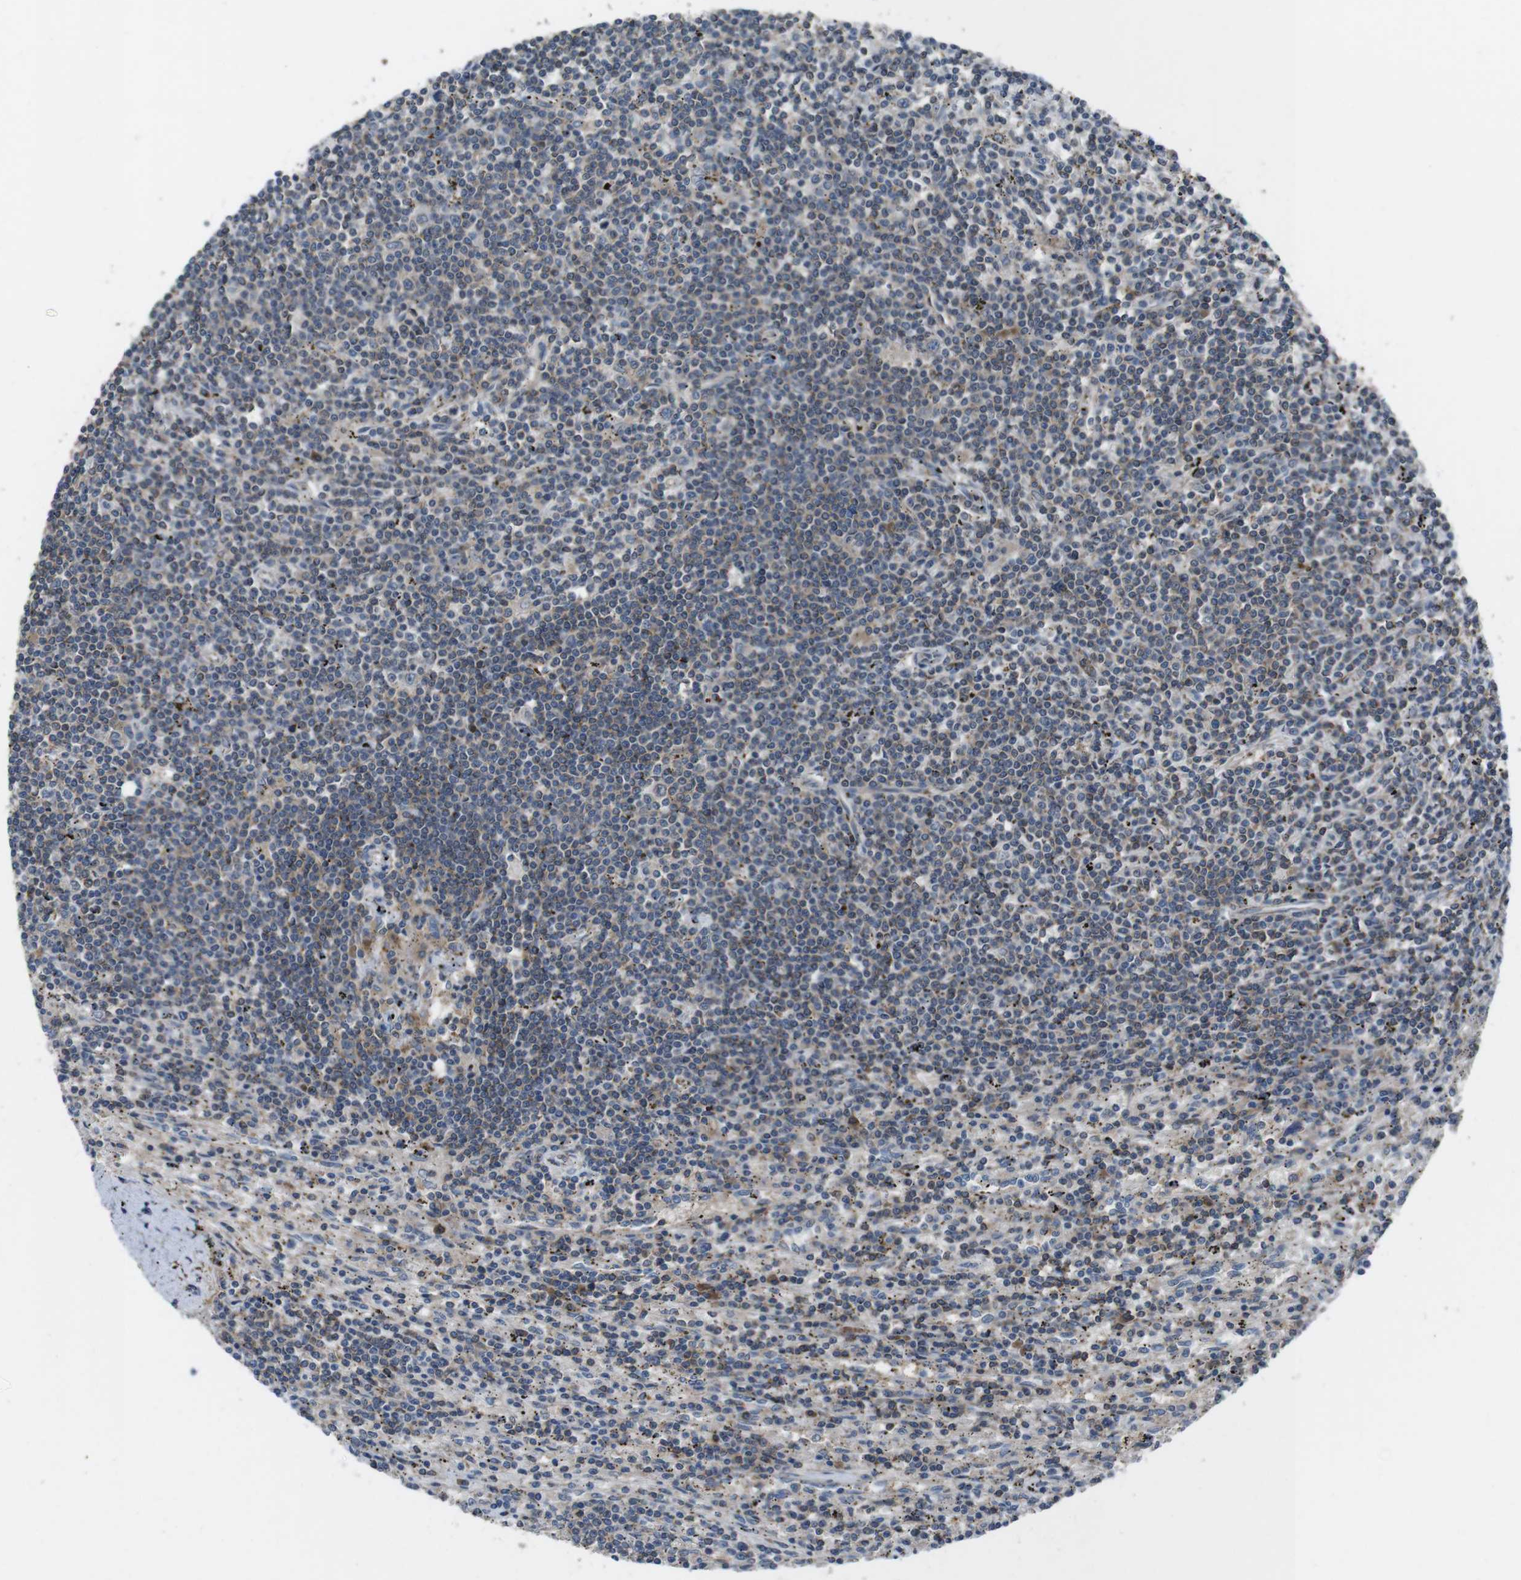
{"staining": {"intensity": "moderate", "quantity": "<25%", "location": "cytoplasmic/membranous"}, "tissue": "lymphoma", "cell_type": "Tumor cells", "image_type": "cancer", "snomed": [{"axis": "morphology", "description": "Malignant lymphoma, non-Hodgkin's type, Low grade"}, {"axis": "topography", "description": "Spleen"}], "caption": "A brown stain labels moderate cytoplasmic/membranous positivity of a protein in lymphoma tumor cells. The protein of interest is stained brown, and the nuclei are stained in blue (DAB (3,3'-diaminobenzidine) IHC with brightfield microscopy, high magnification).", "gene": "SLC22A23", "patient": {"sex": "male", "age": 76}}